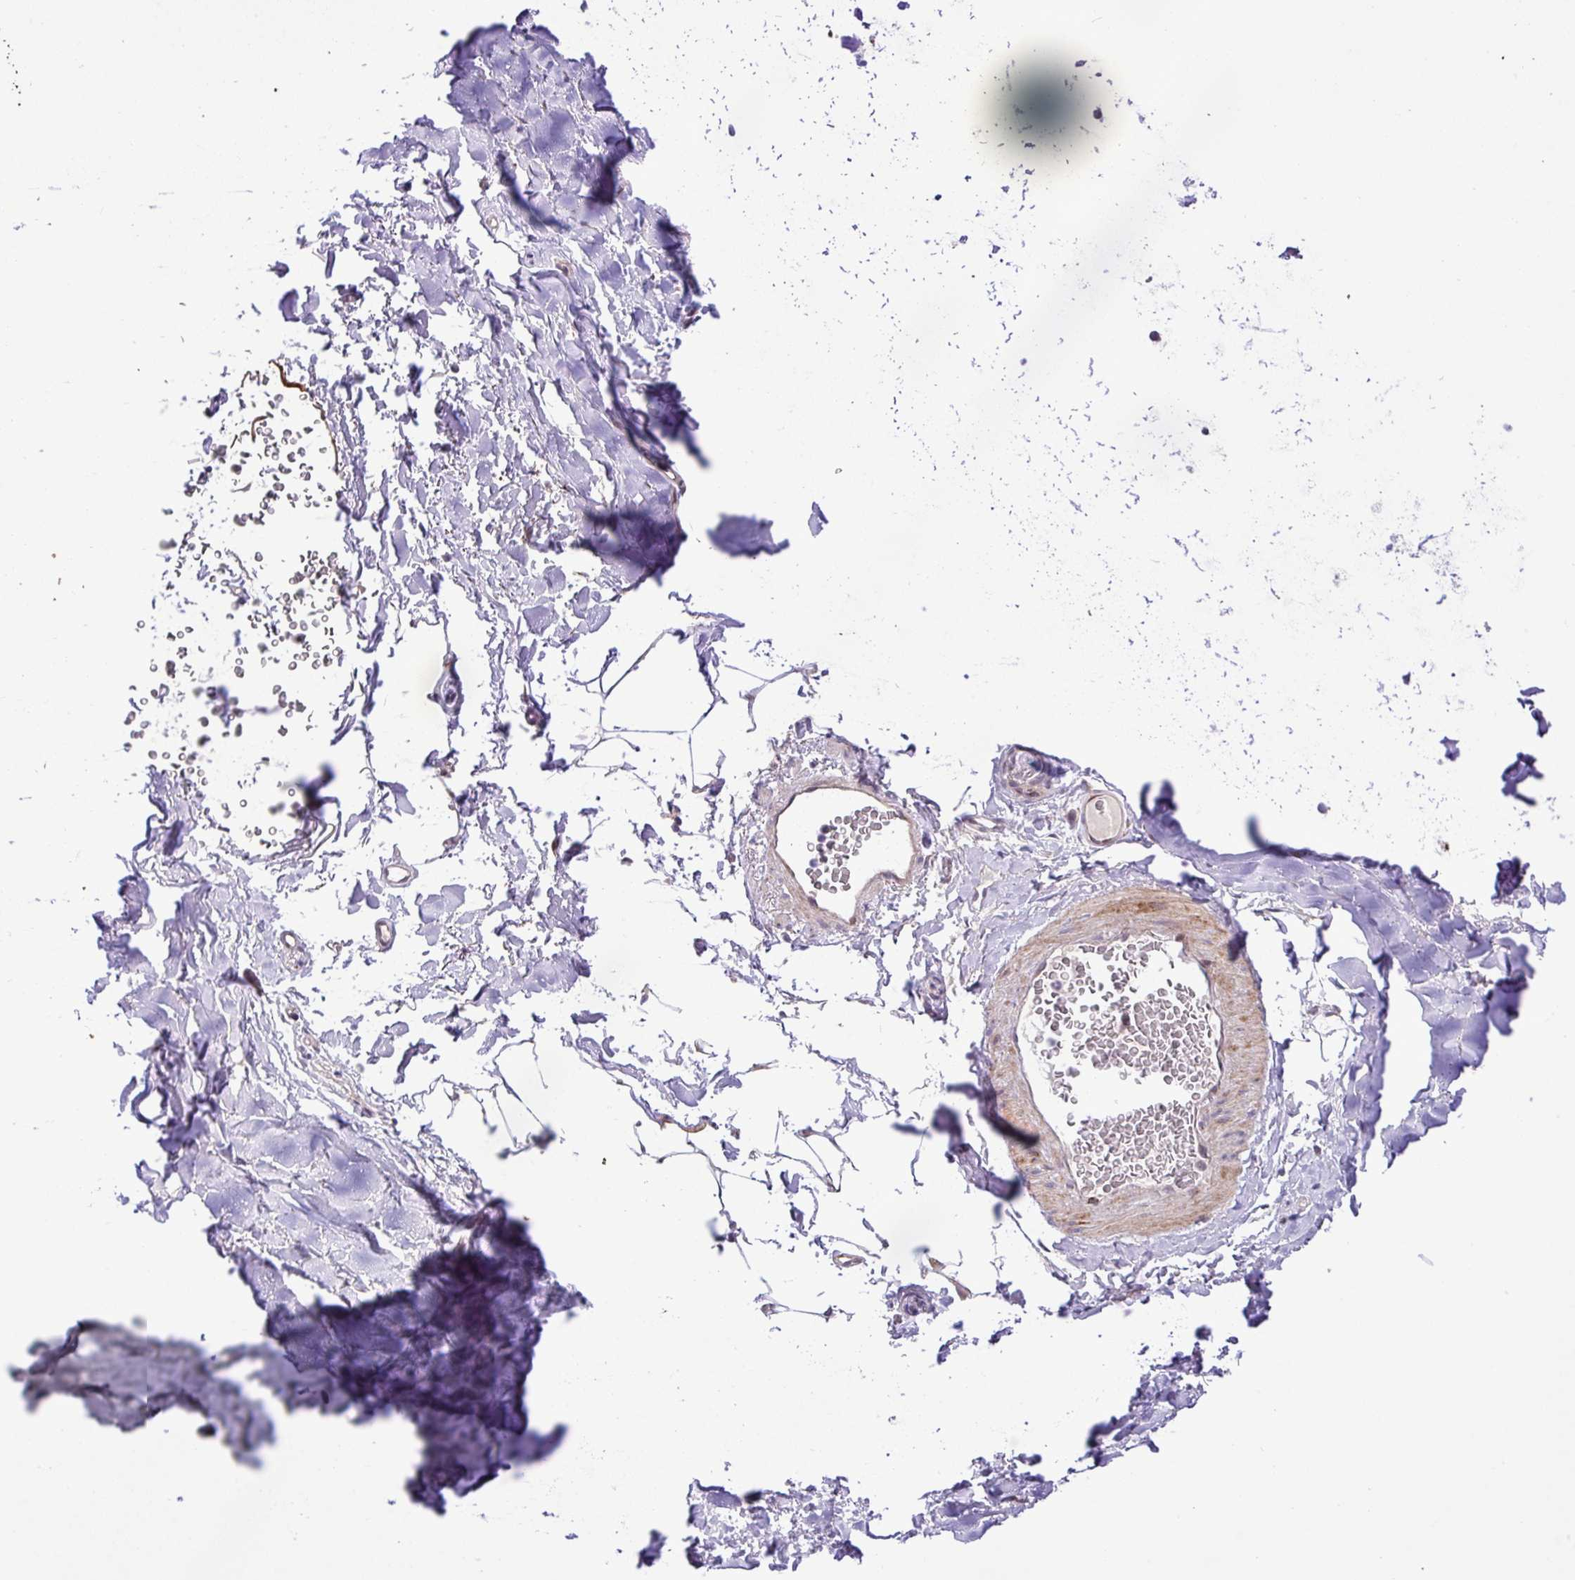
{"staining": {"intensity": "negative", "quantity": "none", "location": "none"}, "tissue": "adipose tissue", "cell_type": "Adipocytes", "image_type": "normal", "snomed": [{"axis": "morphology", "description": "Normal tissue, NOS"}, {"axis": "topography", "description": "Cartilage tissue"}, {"axis": "topography", "description": "Bronchus"}], "caption": "Immunohistochemistry histopathology image of benign human adipose tissue stained for a protein (brown), which demonstrates no positivity in adipocytes.", "gene": "B3GNT9", "patient": {"sex": "female", "age": 72}}